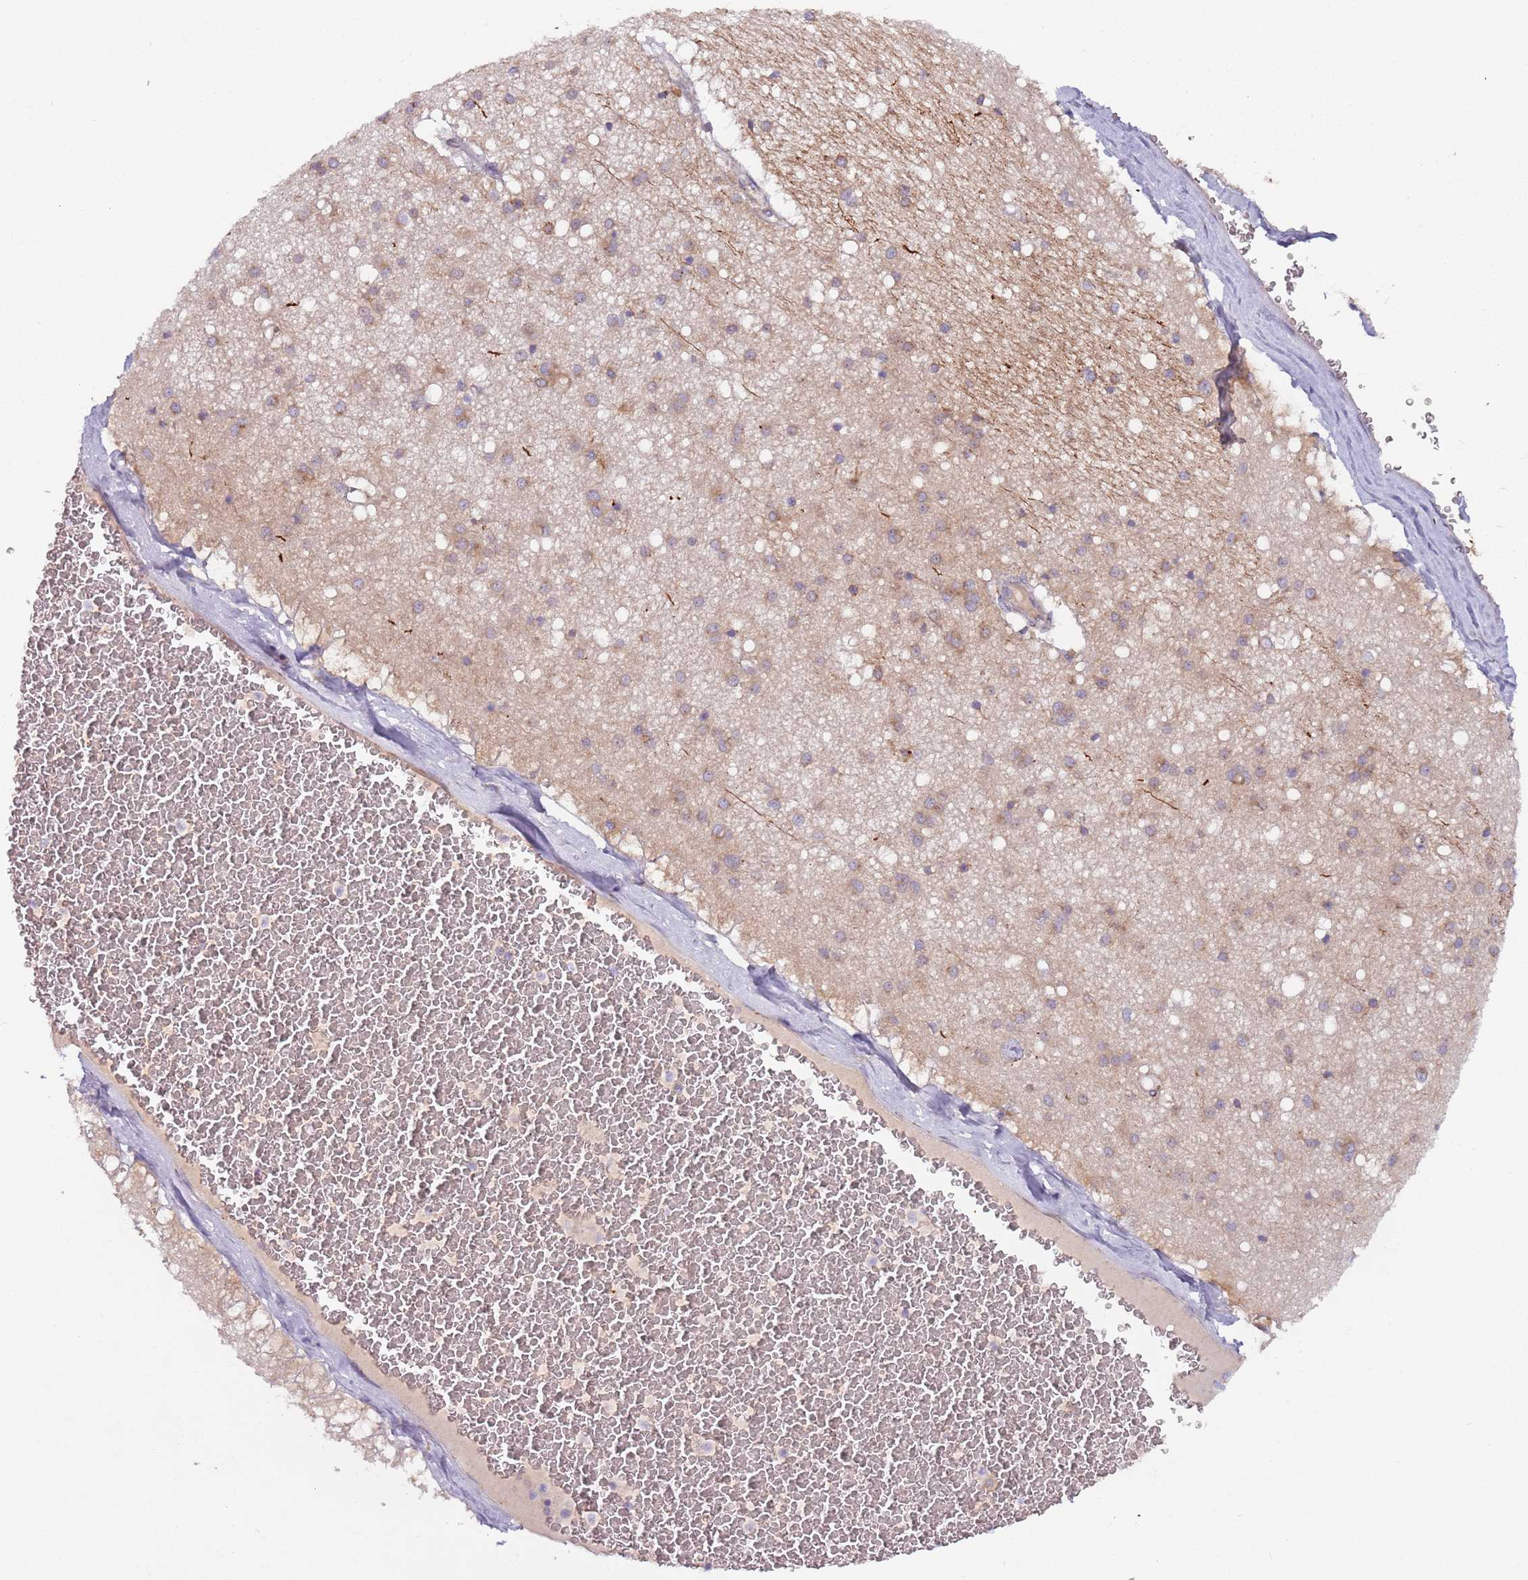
{"staining": {"intensity": "weak", "quantity": "<25%", "location": "cytoplasmic/membranous"}, "tissue": "caudate", "cell_type": "Glial cells", "image_type": "normal", "snomed": [{"axis": "morphology", "description": "Normal tissue, NOS"}, {"axis": "topography", "description": "Lateral ventricle wall"}], "caption": "Immunohistochemistry (IHC) of unremarkable human caudate demonstrates no expression in glial cells. (DAB IHC, high magnification).", "gene": "AKTIP", "patient": {"sex": "male", "age": 37}}